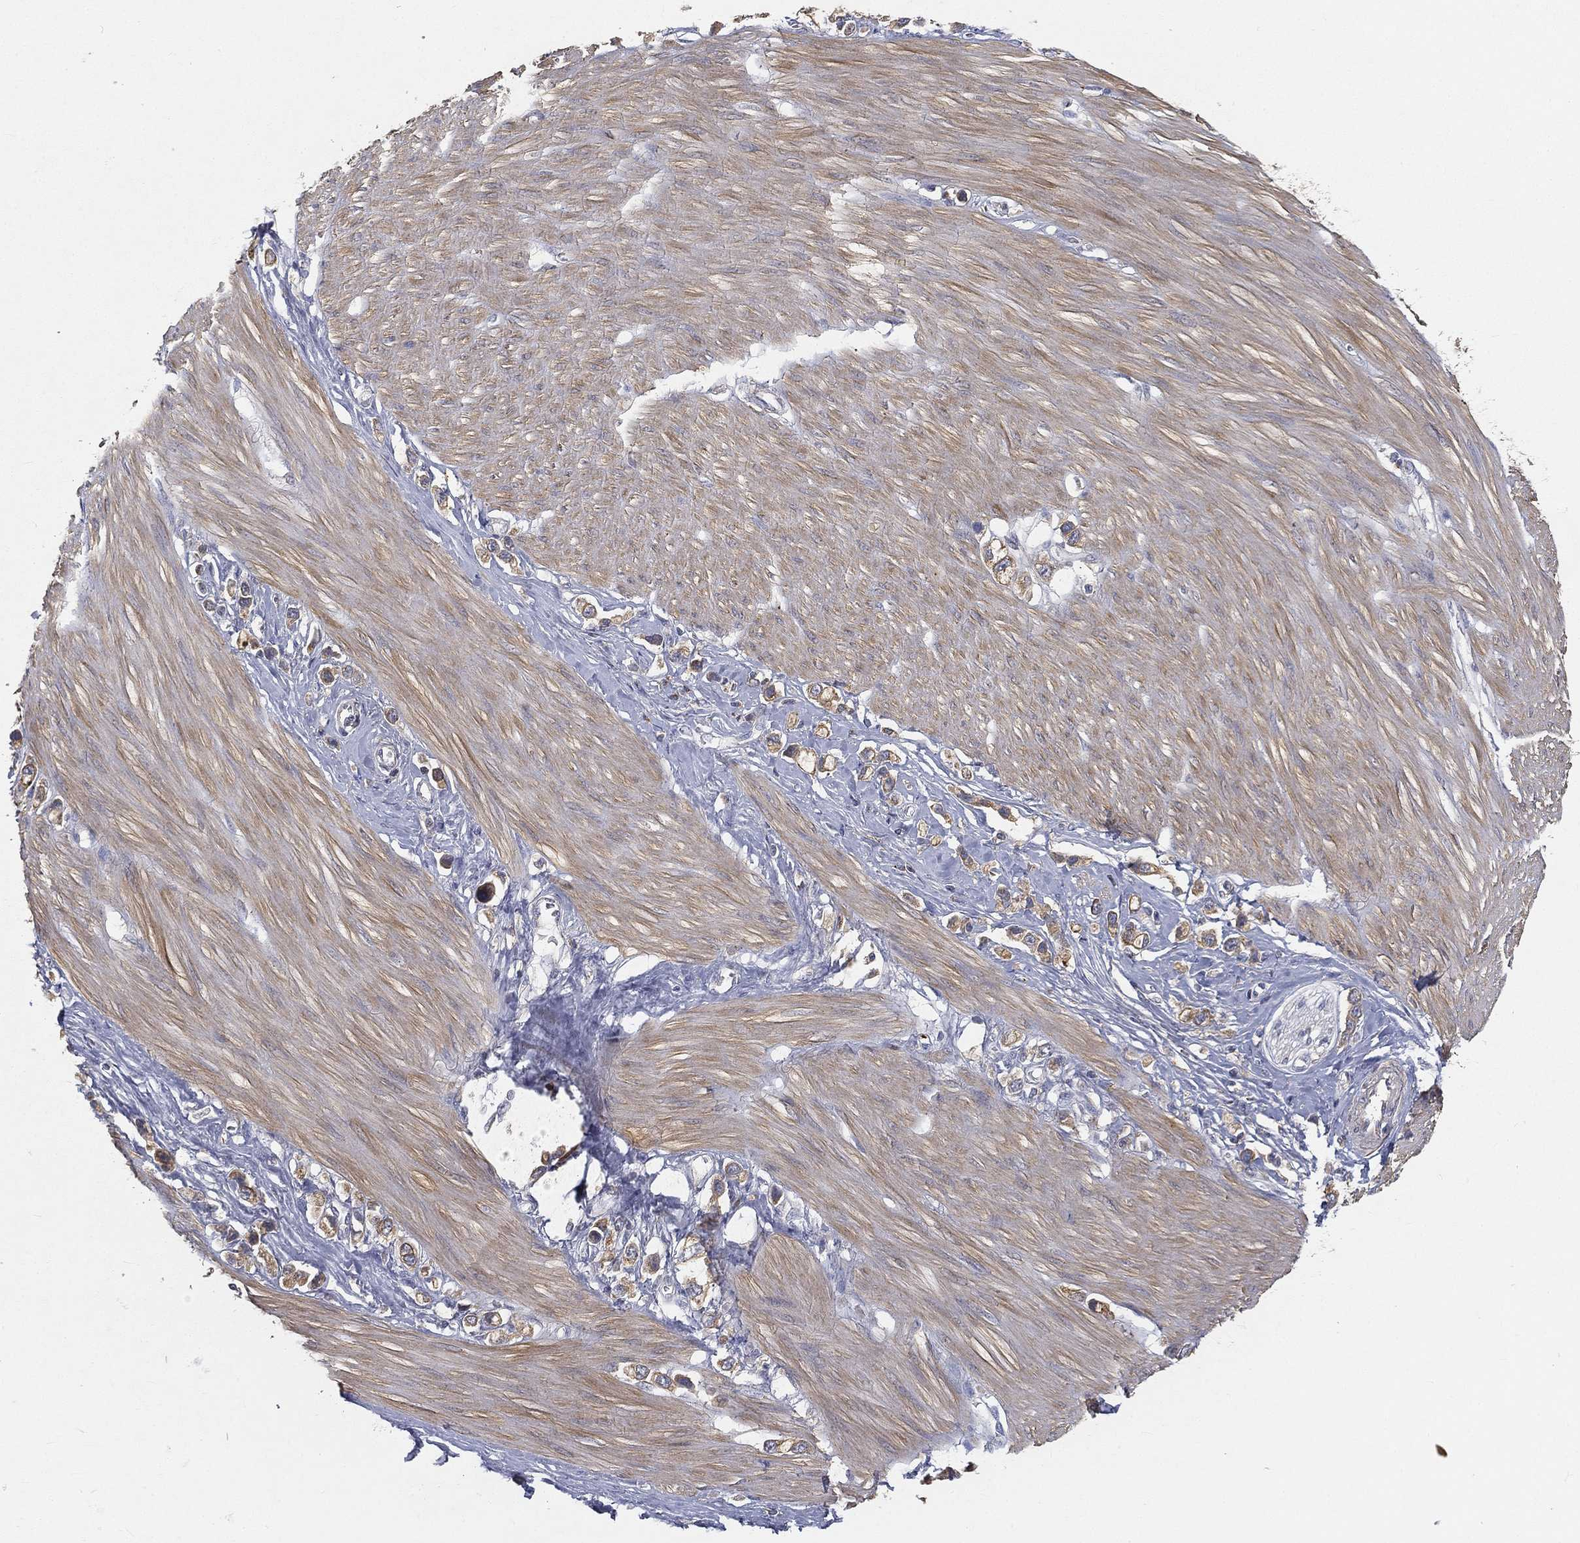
{"staining": {"intensity": "weak", "quantity": ">75%", "location": "cytoplasmic/membranous"}, "tissue": "stomach cancer", "cell_type": "Tumor cells", "image_type": "cancer", "snomed": [{"axis": "morphology", "description": "Normal tissue, NOS"}, {"axis": "morphology", "description": "Adenocarcinoma, NOS"}, {"axis": "morphology", "description": "Adenocarcinoma, High grade"}, {"axis": "topography", "description": "Stomach, upper"}, {"axis": "topography", "description": "Stomach"}], "caption": "A high-resolution micrograph shows immunohistochemistry staining of adenocarcinoma (high-grade) (stomach), which exhibits weak cytoplasmic/membranous staining in approximately >75% of tumor cells.", "gene": "CTSL", "patient": {"sex": "female", "age": 65}}